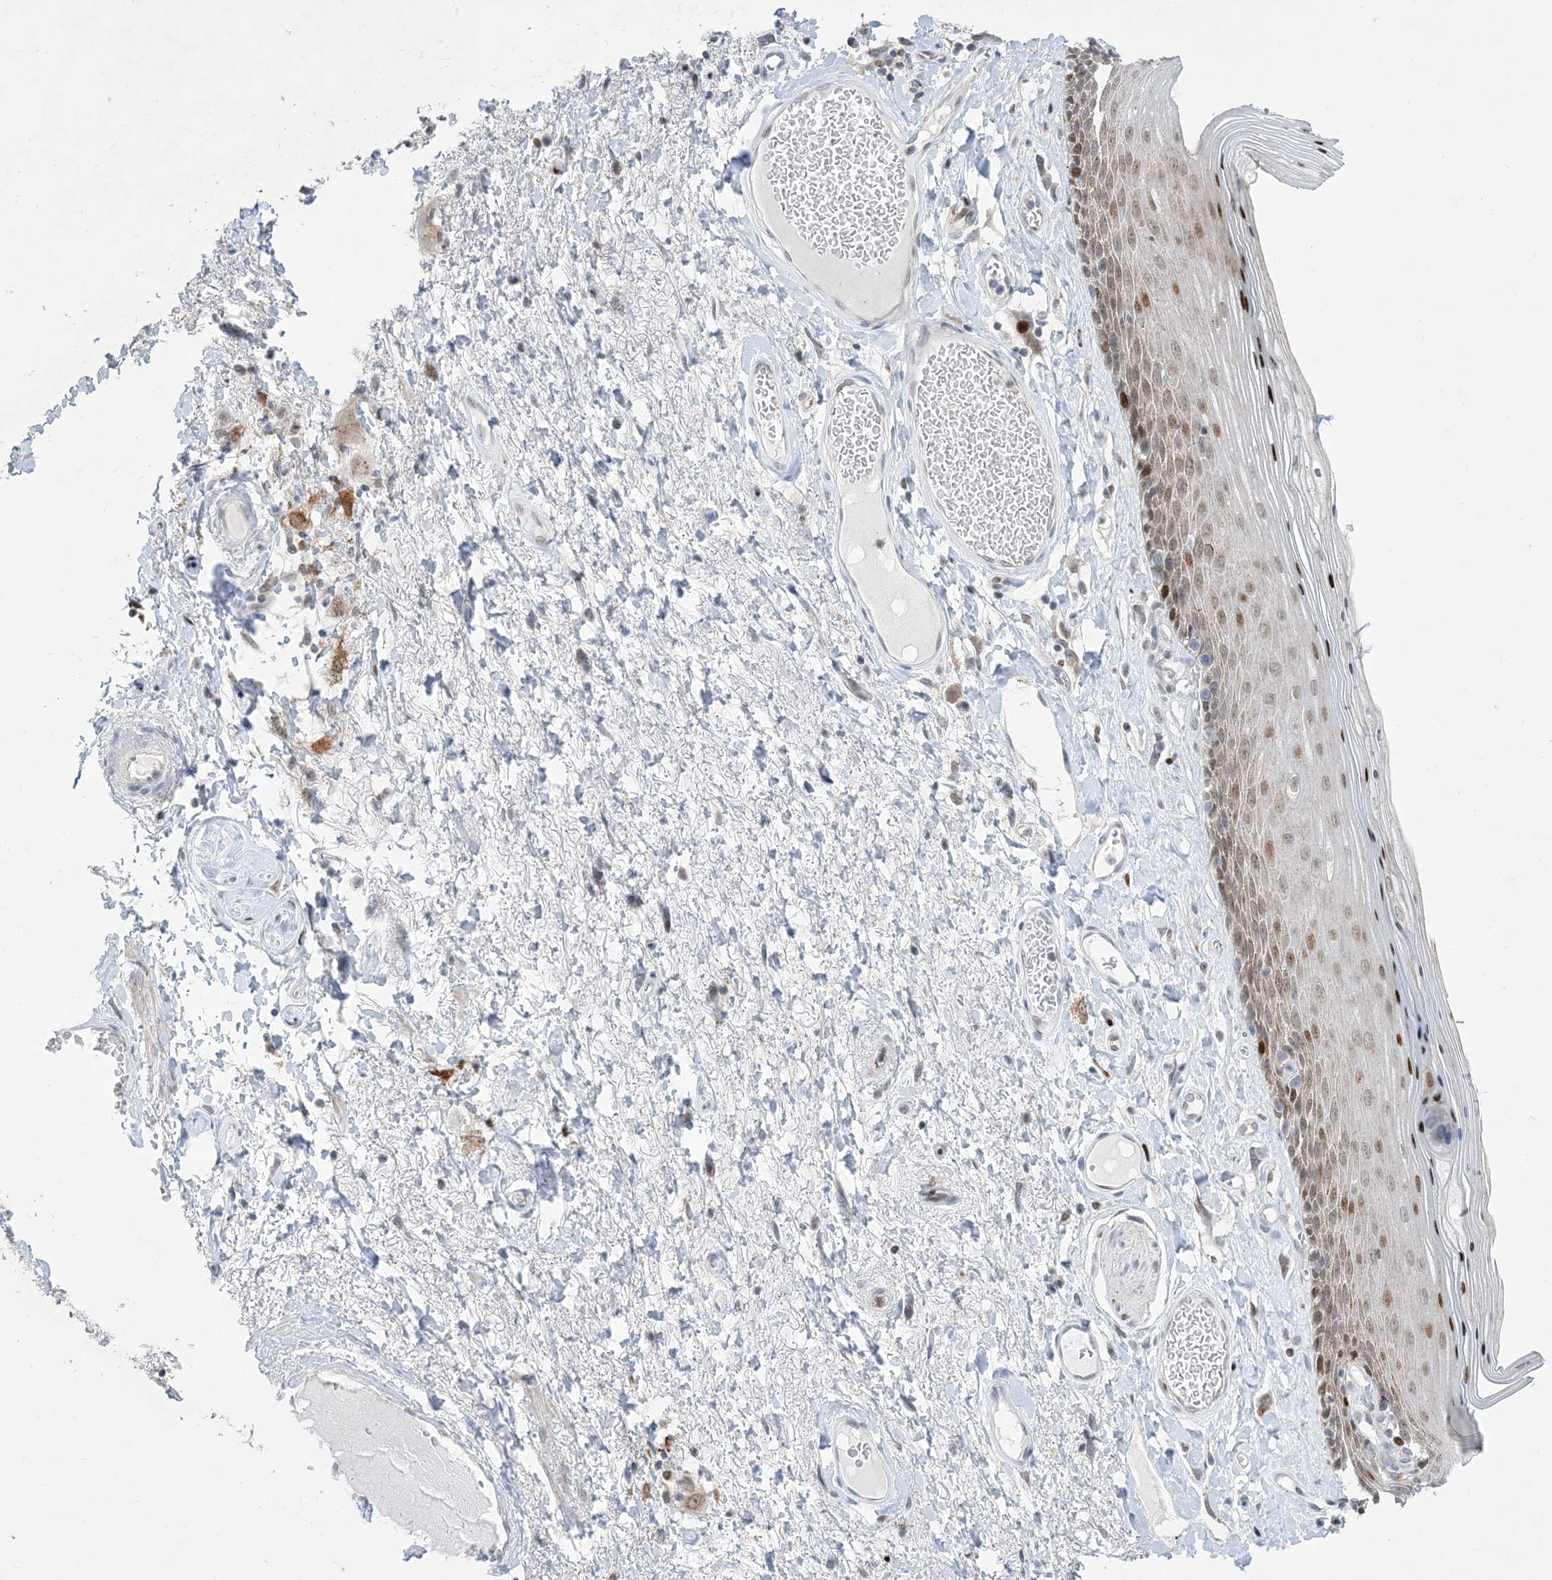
{"staining": {"intensity": "strong", "quantity": ">75%", "location": "nuclear"}, "tissue": "skin", "cell_type": "Epidermal cells", "image_type": "normal", "snomed": [{"axis": "morphology", "description": "Normal tissue, NOS"}, {"axis": "topography", "description": "Anal"}], "caption": "Skin stained with DAB (3,3'-diaminobenzidine) immunohistochemistry shows high levels of strong nuclear staining in about >75% of epidermal cells. (DAB IHC, brown staining for protein, blue staining for nuclei).", "gene": "SLC25A53", "patient": {"sex": "male", "age": 69}}